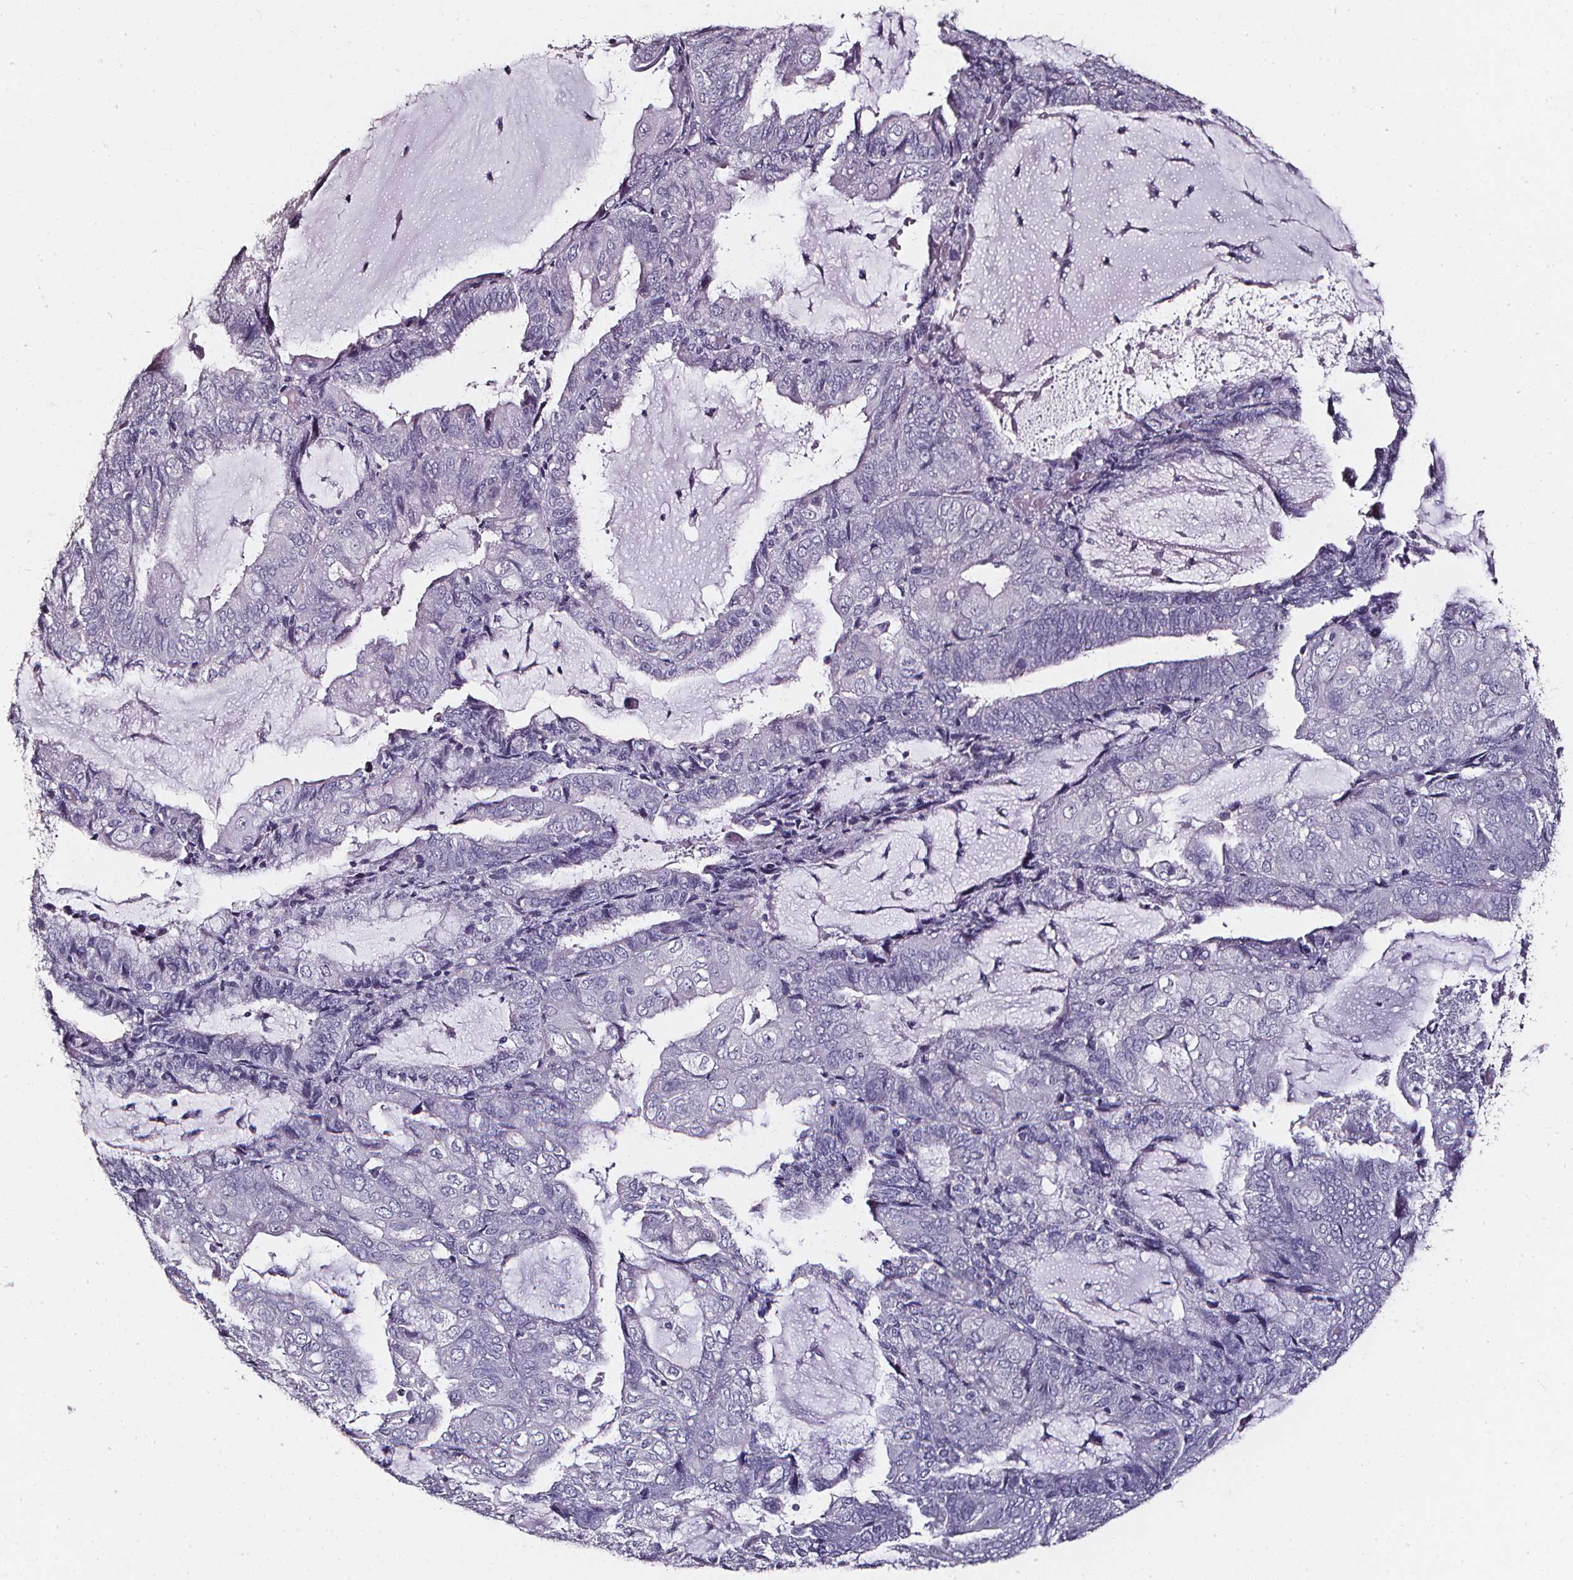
{"staining": {"intensity": "negative", "quantity": "none", "location": "none"}, "tissue": "endometrial cancer", "cell_type": "Tumor cells", "image_type": "cancer", "snomed": [{"axis": "morphology", "description": "Adenocarcinoma, NOS"}, {"axis": "topography", "description": "Endometrium"}], "caption": "DAB immunohistochemical staining of endometrial adenocarcinoma demonstrates no significant staining in tumor cells. (Brightfield microscopy of DAB (3,3'-diaminobenzidine) immunohistochemistry at high magnification).", "gene": "DEFA5", "patient": {"sex": "female", "age": 81}}